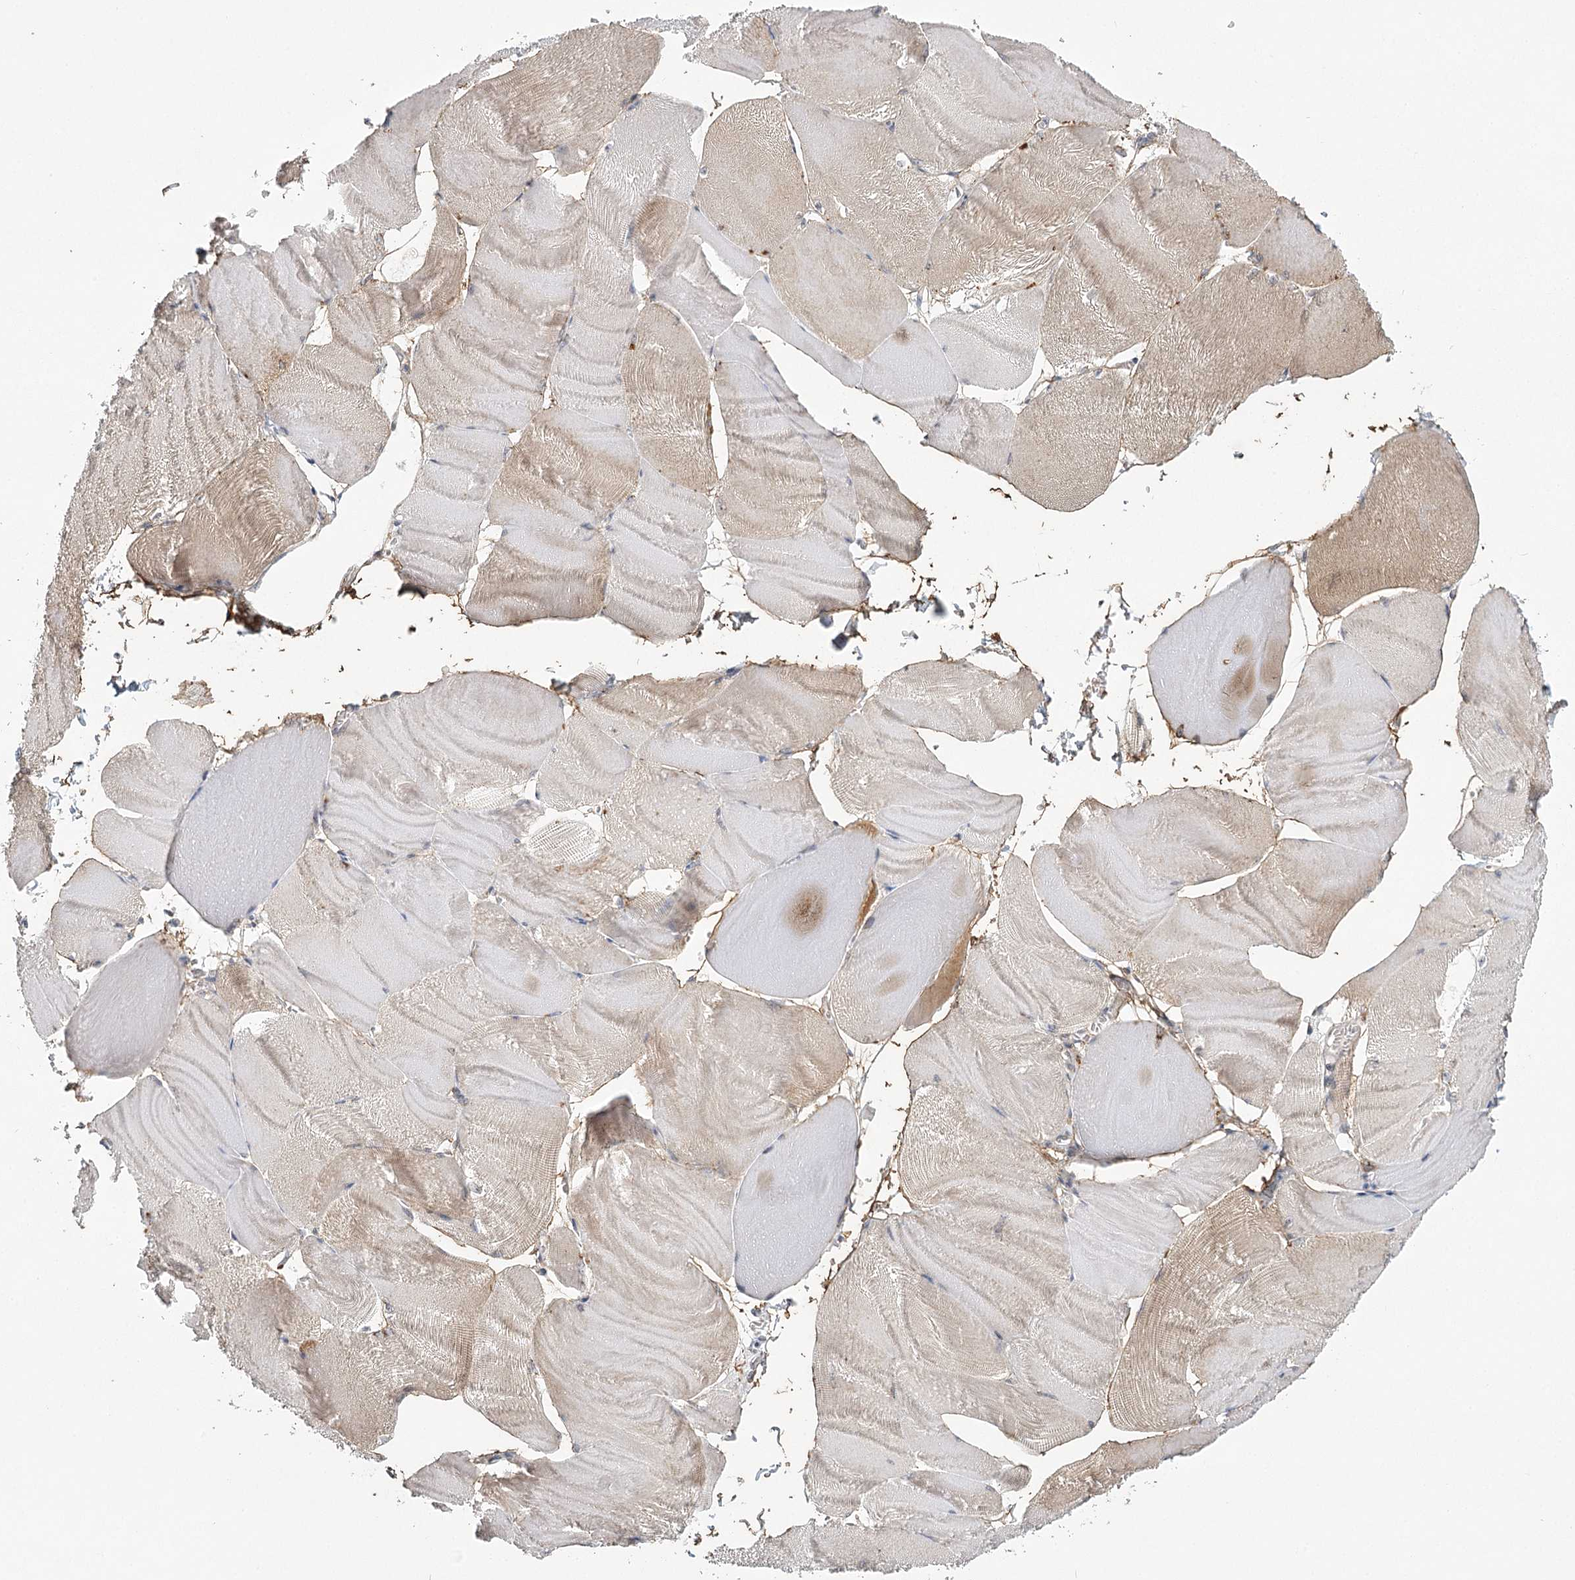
{"staining": {"intensity": "weak", "quantity": "<25%", "location": "cytoplasmic/membranous"}, "tissue": "skeletal muscle", "cell_type": "Myocytes", "image_type": "normal", "snomed": [{"axis": "morphology", "description": "Normal tissue, NOS"}, {"axis": "morphology", "description": "Basal cell carcinoma"}, {"axis": "topography", "description": "Skeletal muscle"}], "caption": "DAB (3,3'-diaminobenzidine) immunohistochemical staining of normal human skeletal muscle demonstrates no significant staining in myocytes.", "gene": "MED28", "patient": {"sex": "female", "age": 64}}